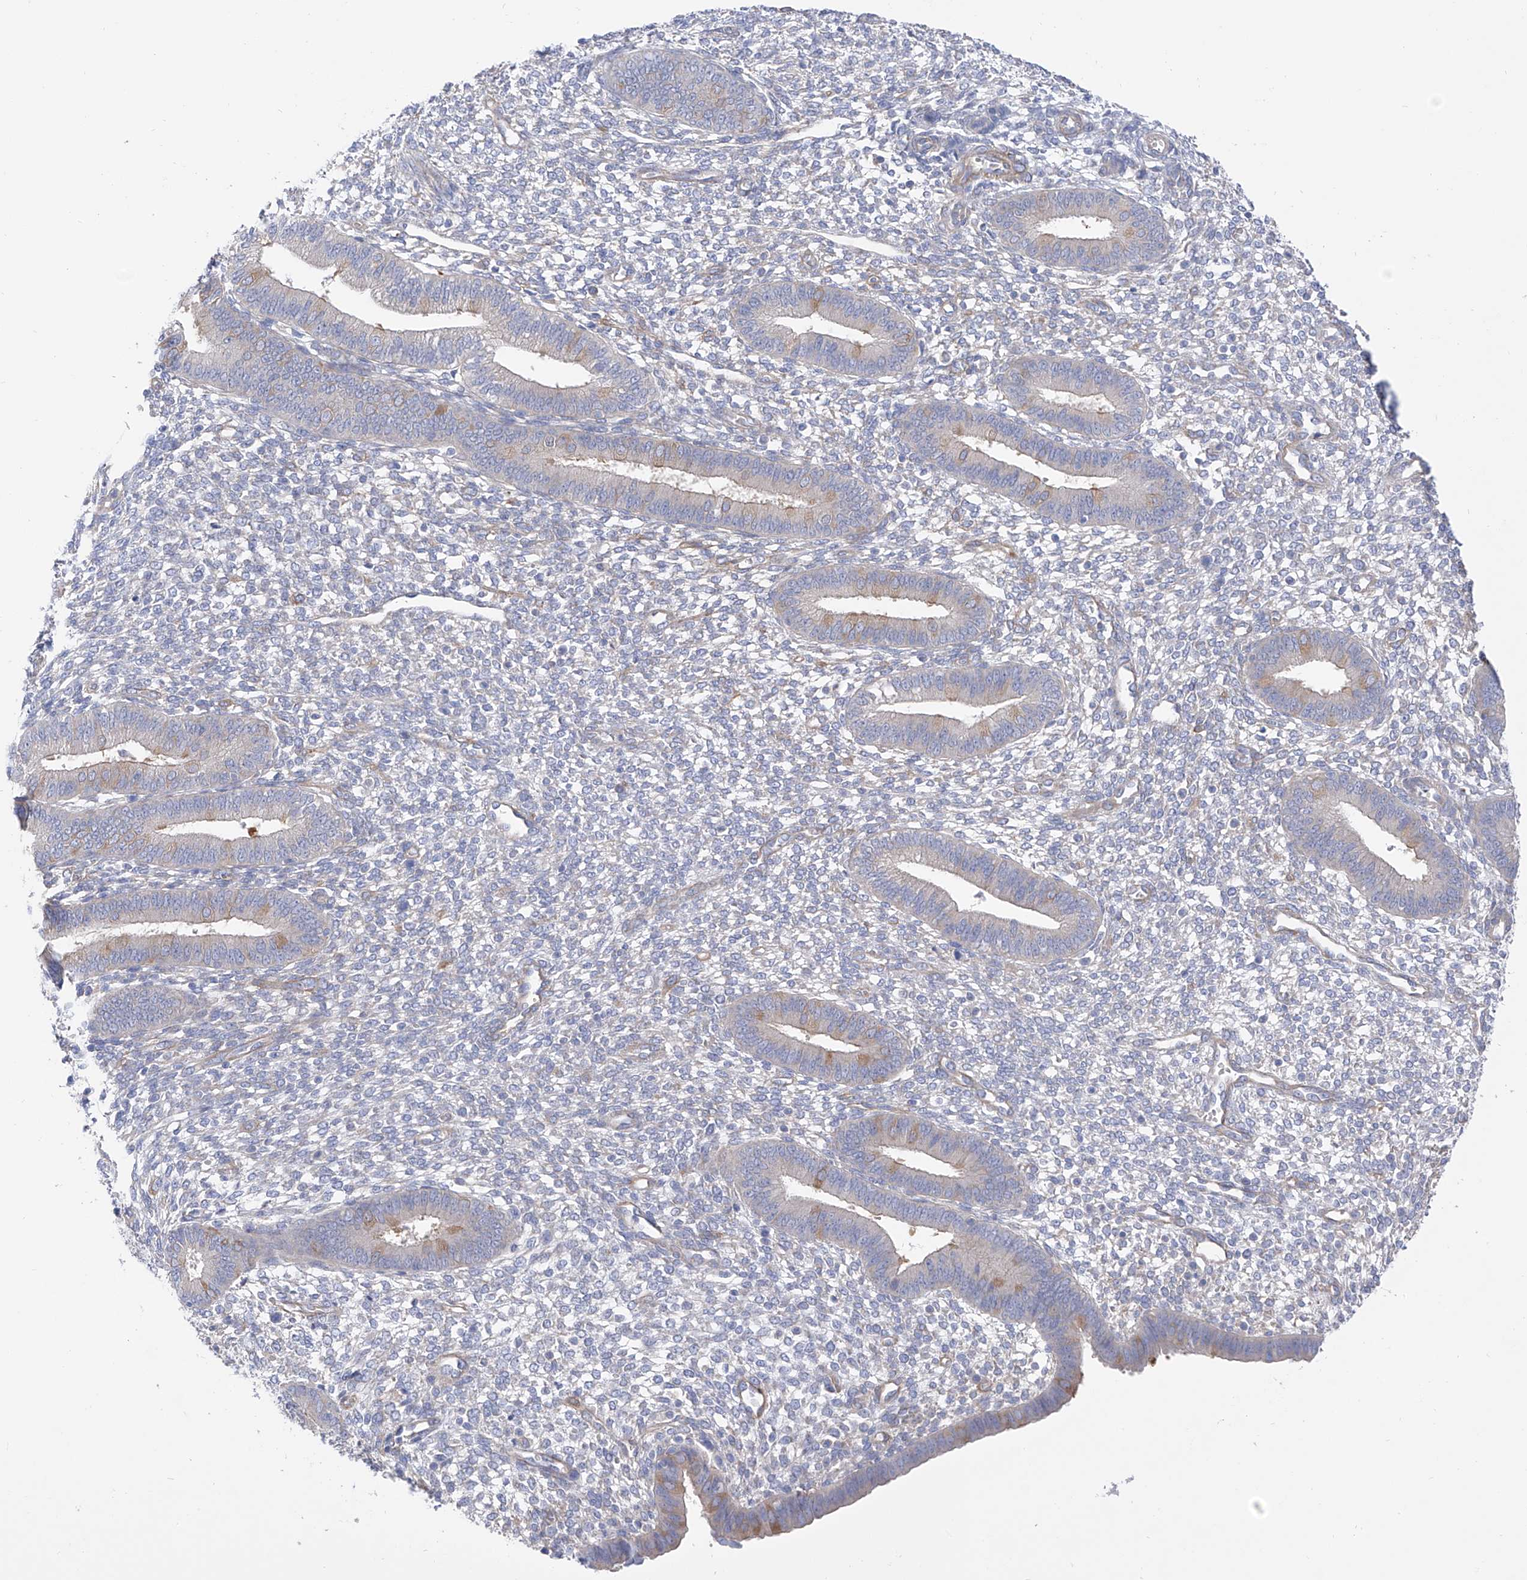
{"staining": {"intensity": "negative", "quantity": "none", "location": "none"}, "tissue": "endometrium", "cell_type": "Cells in endometrial stroma", "image_type": "normal", "snomed": [{"axis": "morphology", "description": "Normal tissue, NOS"}, {"axis": "topography", "description": "Endometrium"}], "caption": "IHC of benign human endometrium shows no staining in cells in endometrial stroma. (Stains: DAB (3,3'-diaminobenzidine) IHC with hematoxylin counter stain, Microscopy: brightfield microscopy at high magnification).", "gene": "LCA5", "patient": {"sex": "female", "age": 46}}